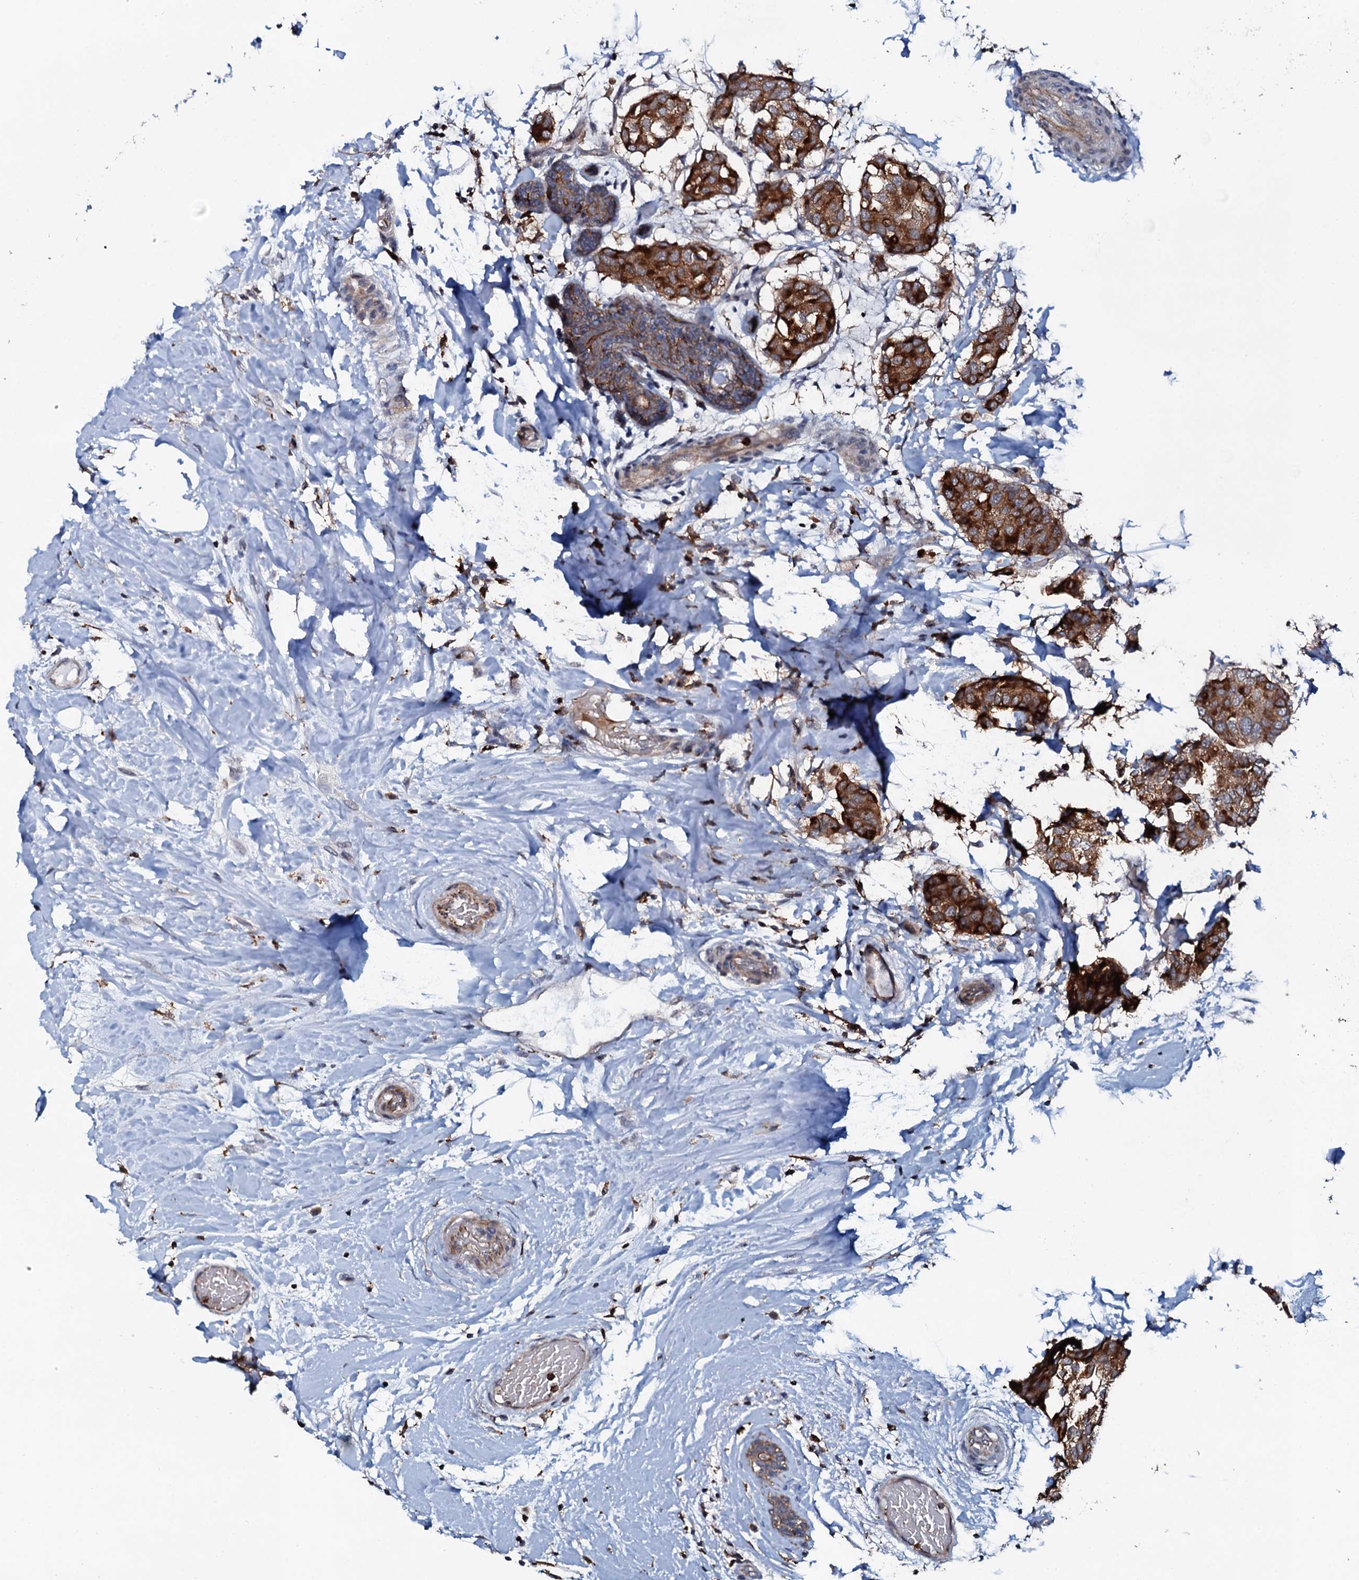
{"staining": {"intensity": "strong", "quantity": ">75%", "location": "cytoplasmic/membranous"}, "tissue": "breast cancer", "cell_type": "Tumor cells", "image_type": "cancer", "snomed": [{"axis": "morphology", "description": "Duct carcinoma"}, {"axis": "topography", "description": "Breast"}], "caption": "Breast cancer stained with a brown dye shows strong cytoplasmic/membranous positive positivity in approximately >75% of tumor cells.", "gene": "VAMP8", "patient": {"sex": "female", "age": 75}}